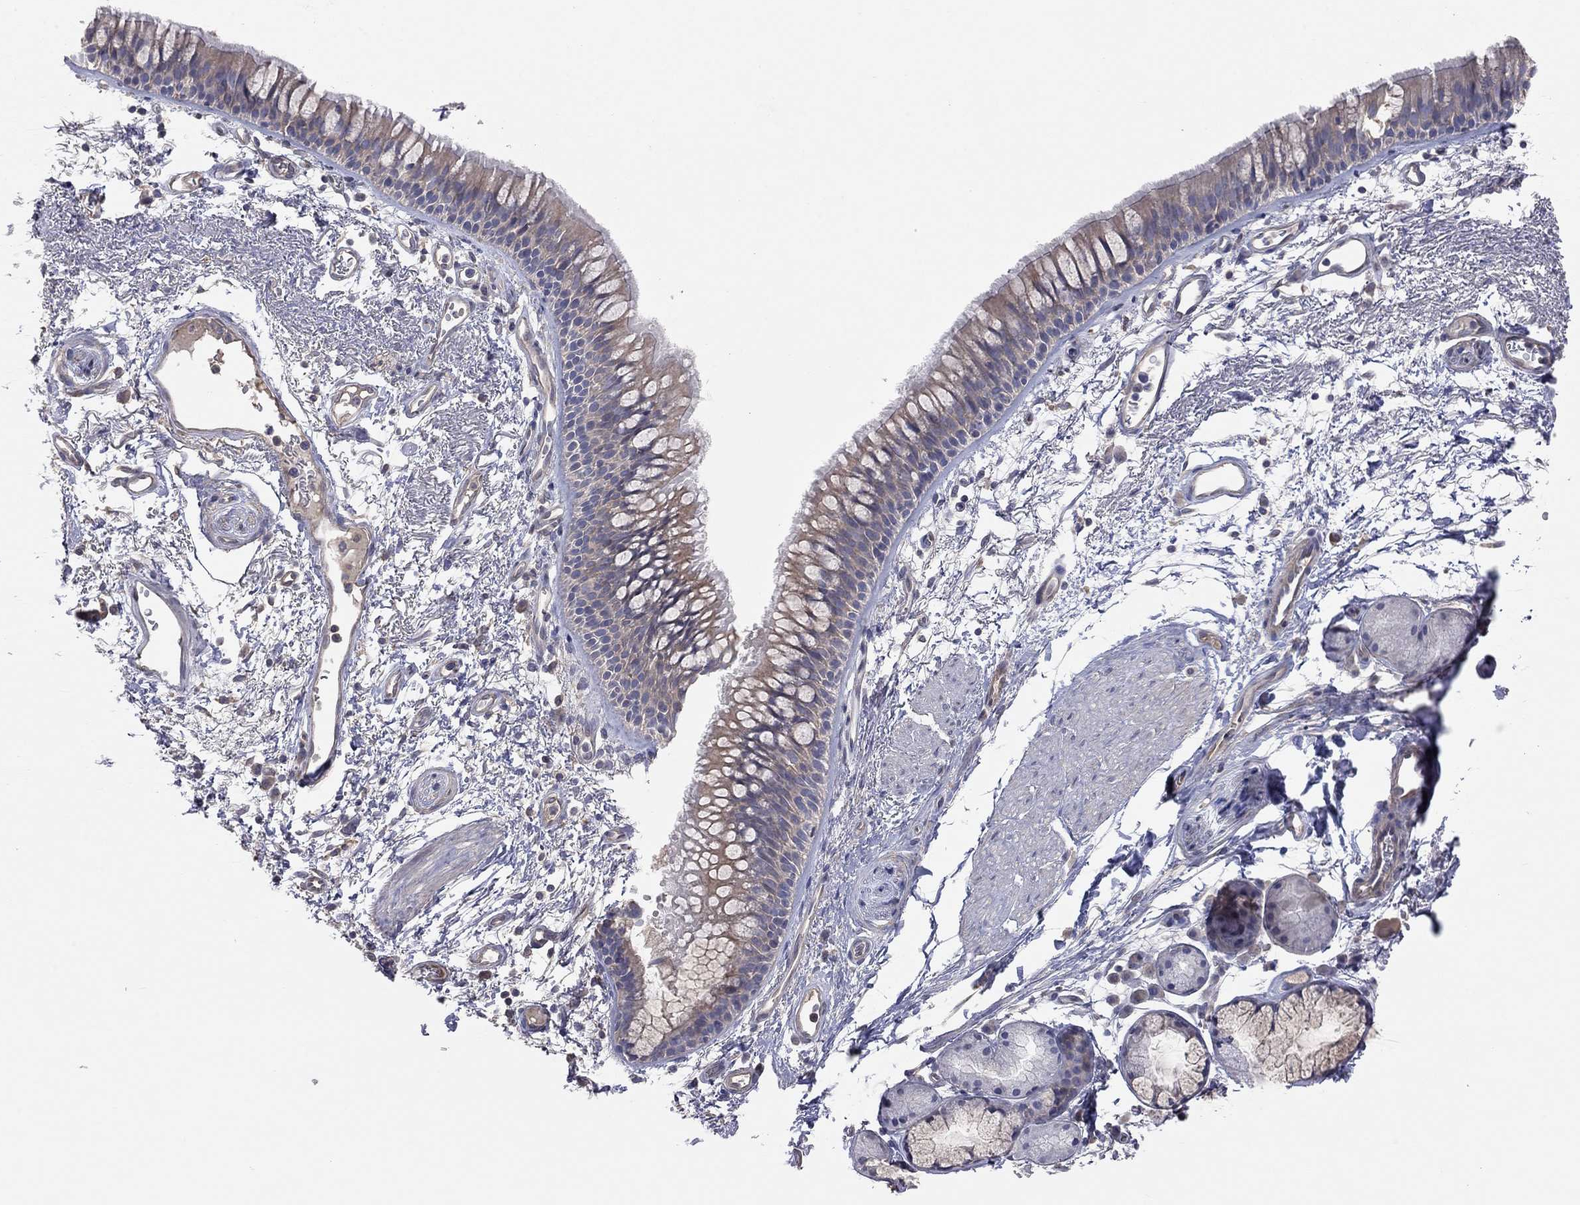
{"staining": {"intensity": "moderate", "quantity": "25%-75%", "location": "cytoplasmic/membranous"}, "tissue": "bronchus", "cell_type": "Respiratory epithelial cells", "image_type": "normal", "snomed": [{"axis": "morphology", "description": "Normal tissue, NOS"}, {"axis": "topography", "description": "Cartilage tissue"}, {"axis": "topography", "description": "Bronchus"}], "caption": "A high-resolution photomicrograph shows IHC staining of unremarkable bronchus, which demonstrates moderate cytoplasmic/membranous staining in approximately 25%-75% of respiratory epithelial cells. (brown staining indicates protein expression, while blue staining denotes nuclei).", "gene": "KCNB1", "patient": {"sex": "male", "age": 66}}